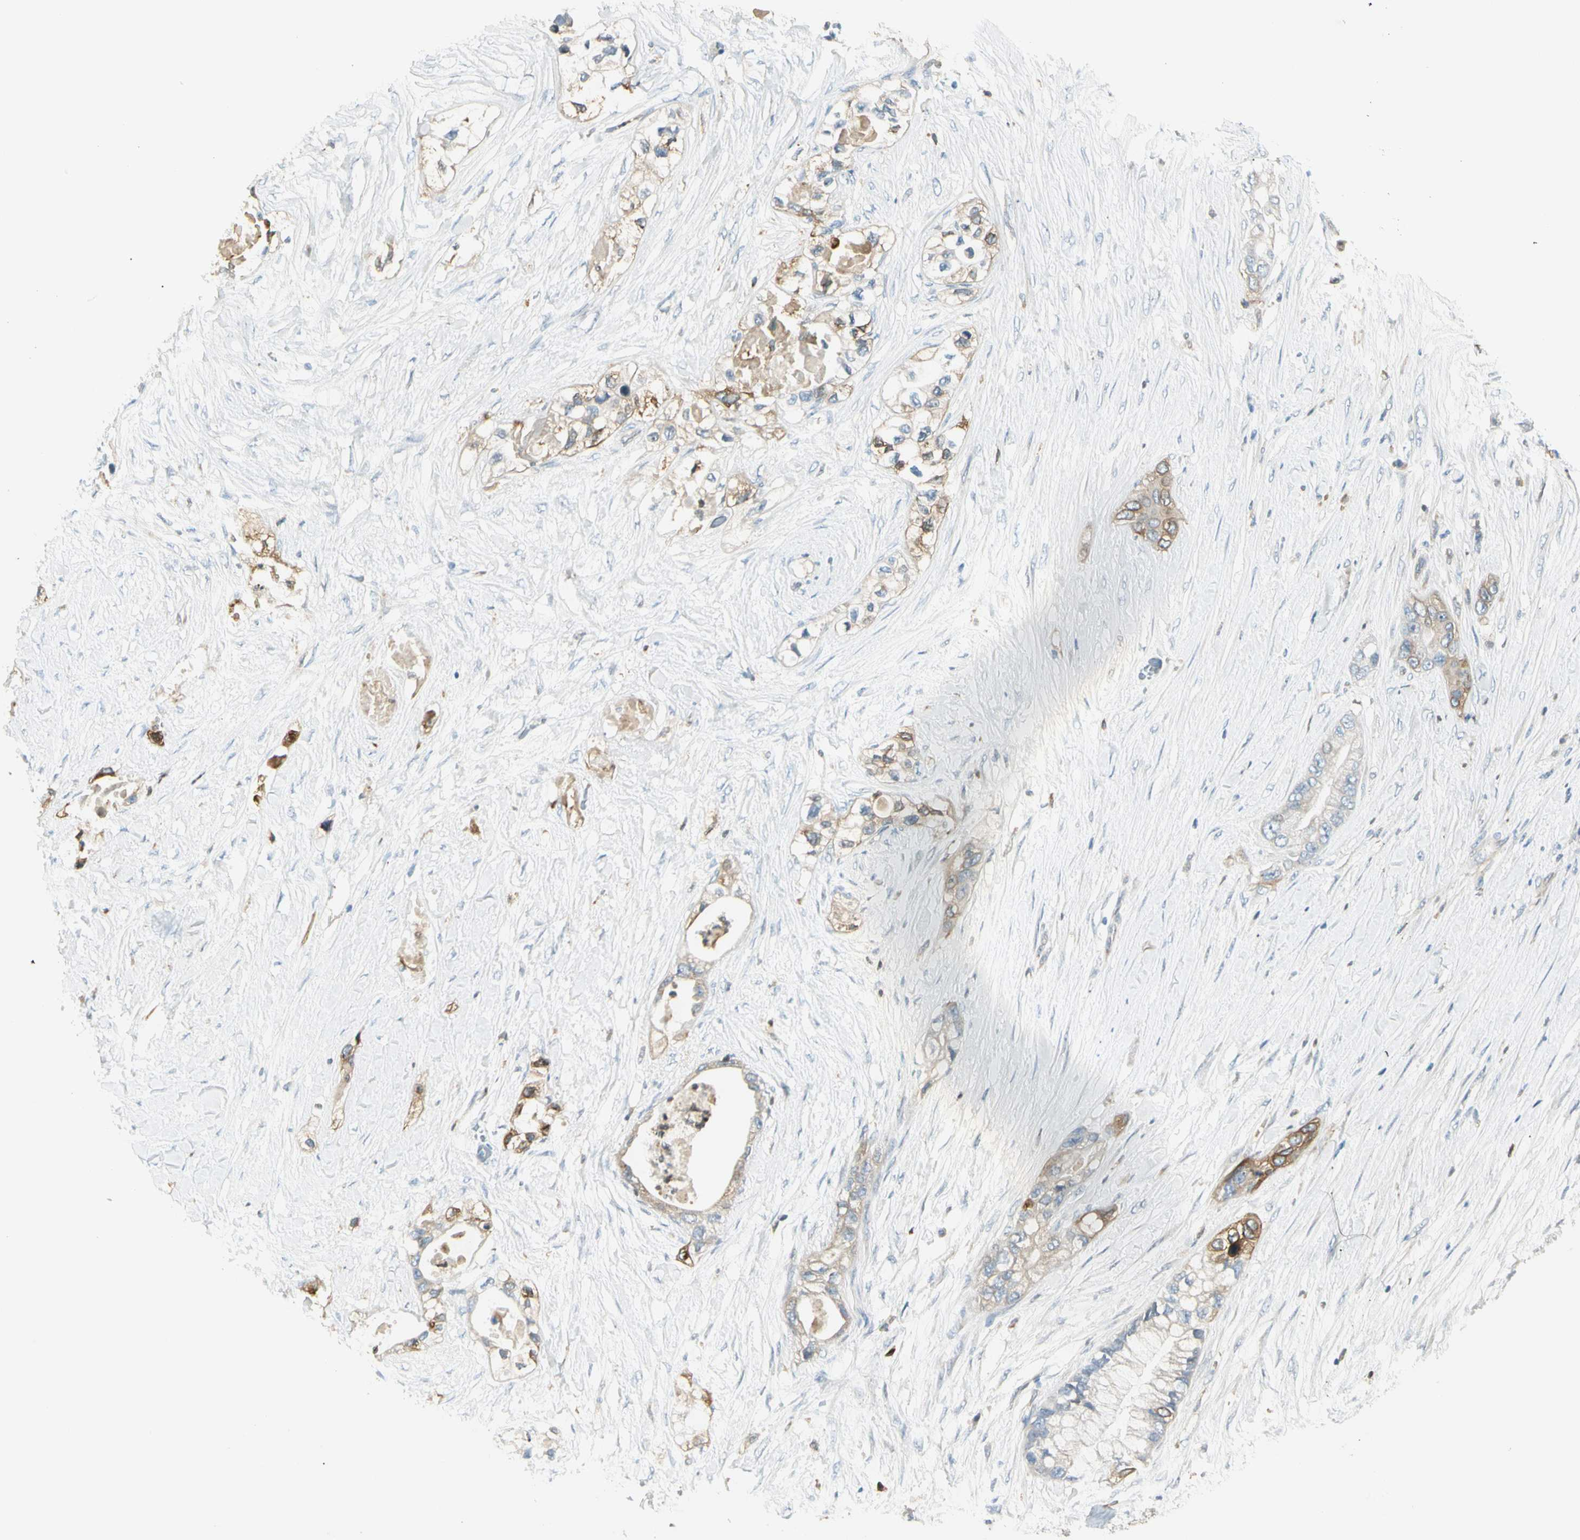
{"staining": {"intensity": "strong", "quantity": "25%-75%", "location": "cytoplasmic/membranous"}, "tissue": "pancreatic cancer", "cell_type": "Tumor cells", "image_type": "cancer", "snomed": [{"axis": "morphology", "description": "Adenocarcinoma, NOS"}, {"axis": "topography", "description": "Pancreas"}], "caption": "A high amount of strong cytoplasmic/membranous staining is seen in approximately 25%-75% of tumor cells in pancreatic adenocarcinoma tissue.", "gene": "LPCAT2", "patient": {"sex": "female", "age": 70}}